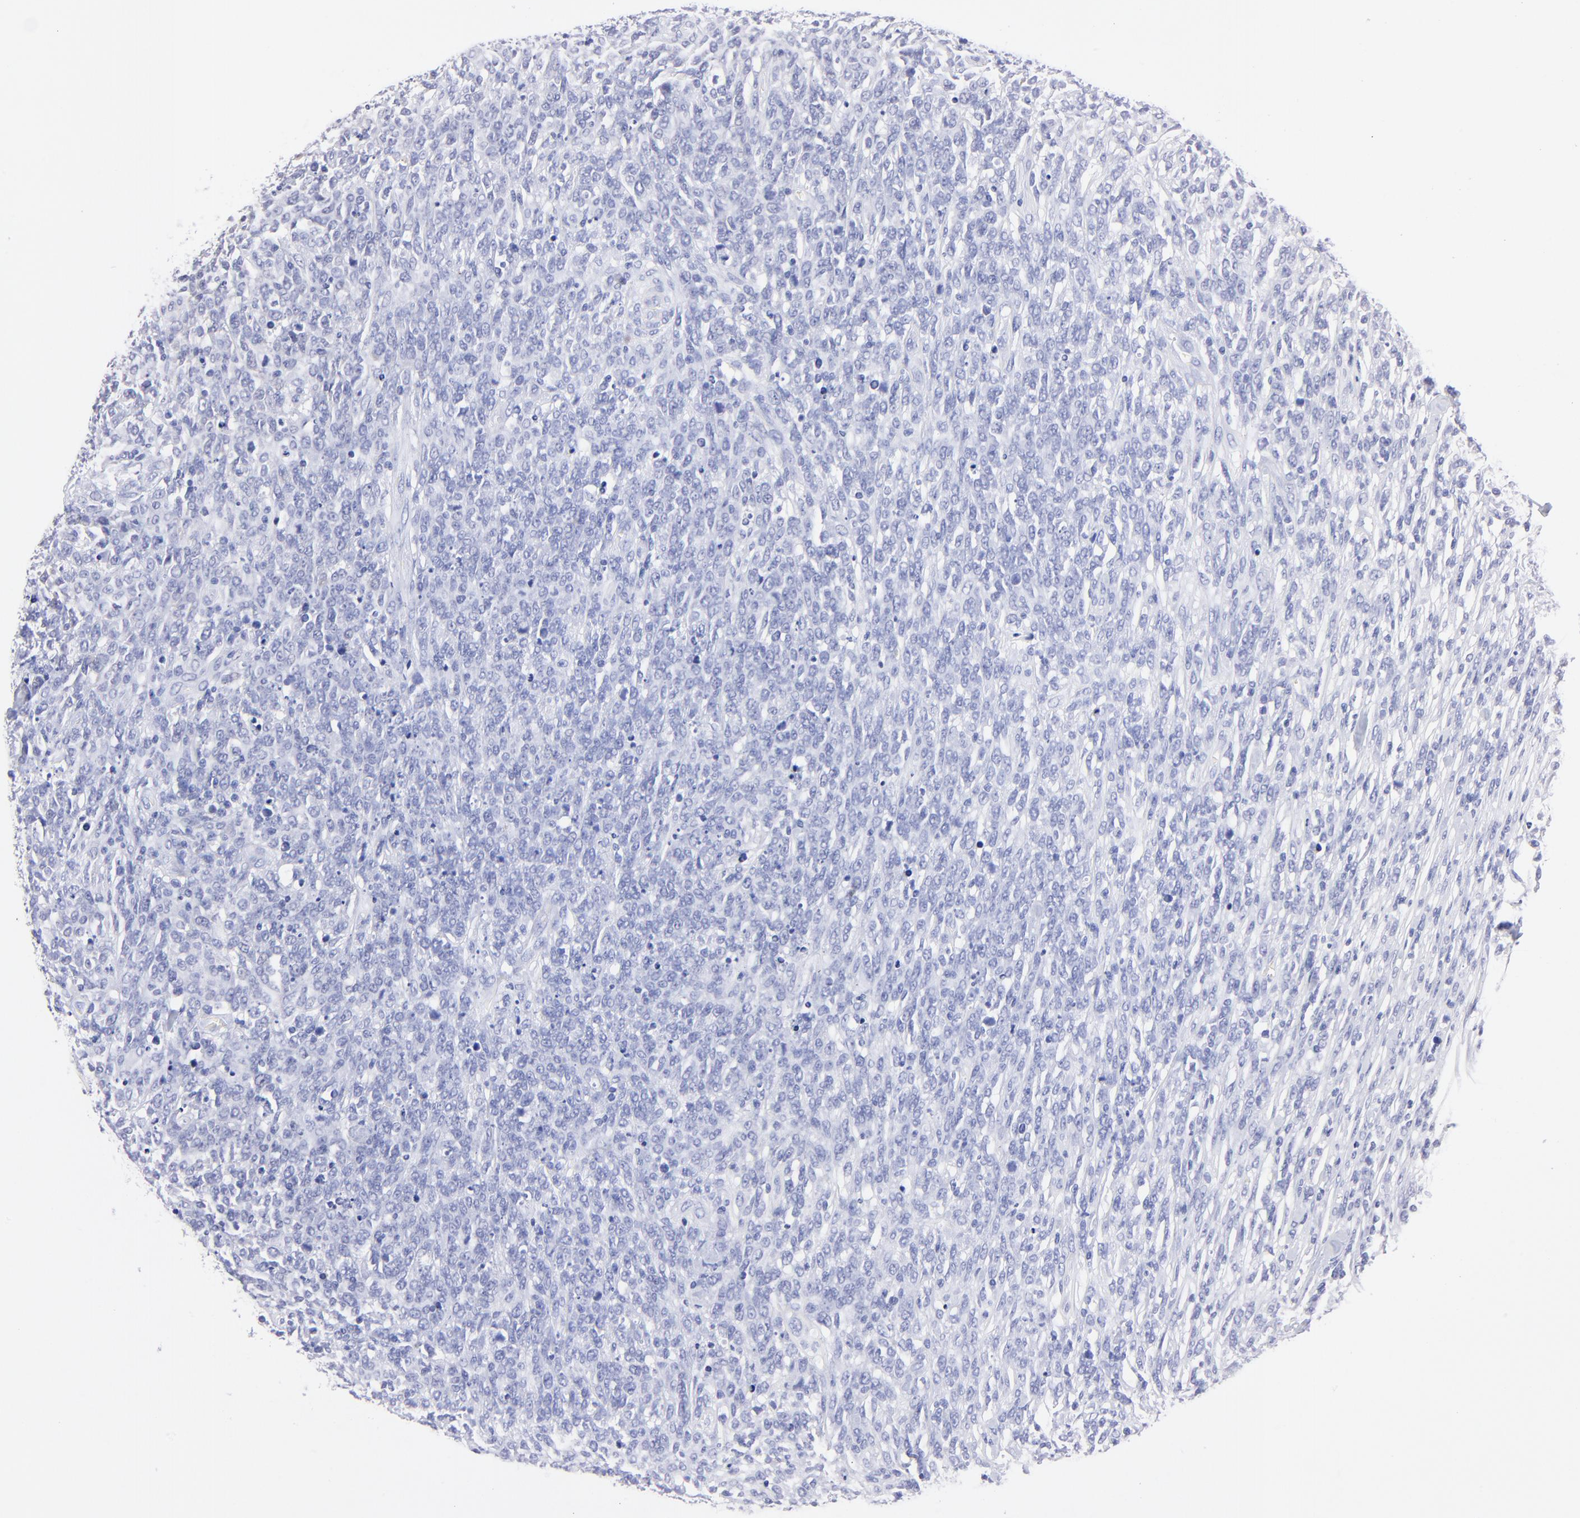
{"staining": {"intensity": "negative", "quantity": "none", "location": "none"}, "tissue": "lymphoma", "cell_type": "Tumor cells", "image_type": "cancer", "snomed": [{"axis": "morphology", "description": "Malignant lymphoma, non-Hodgkin's type, High grade"}, {"axis": "topography", "description": "Lymph node"}], "caption": "An image of human high-grade malignant lymphoma, non-Hodgkin's type is negative for staining in tumor cells. (DAB (3,3'-diaminobenzidine) immunohistochemistry, high magnification).", "gene": "ZNF155", "patient": {"sex": "female", "age": 73}}